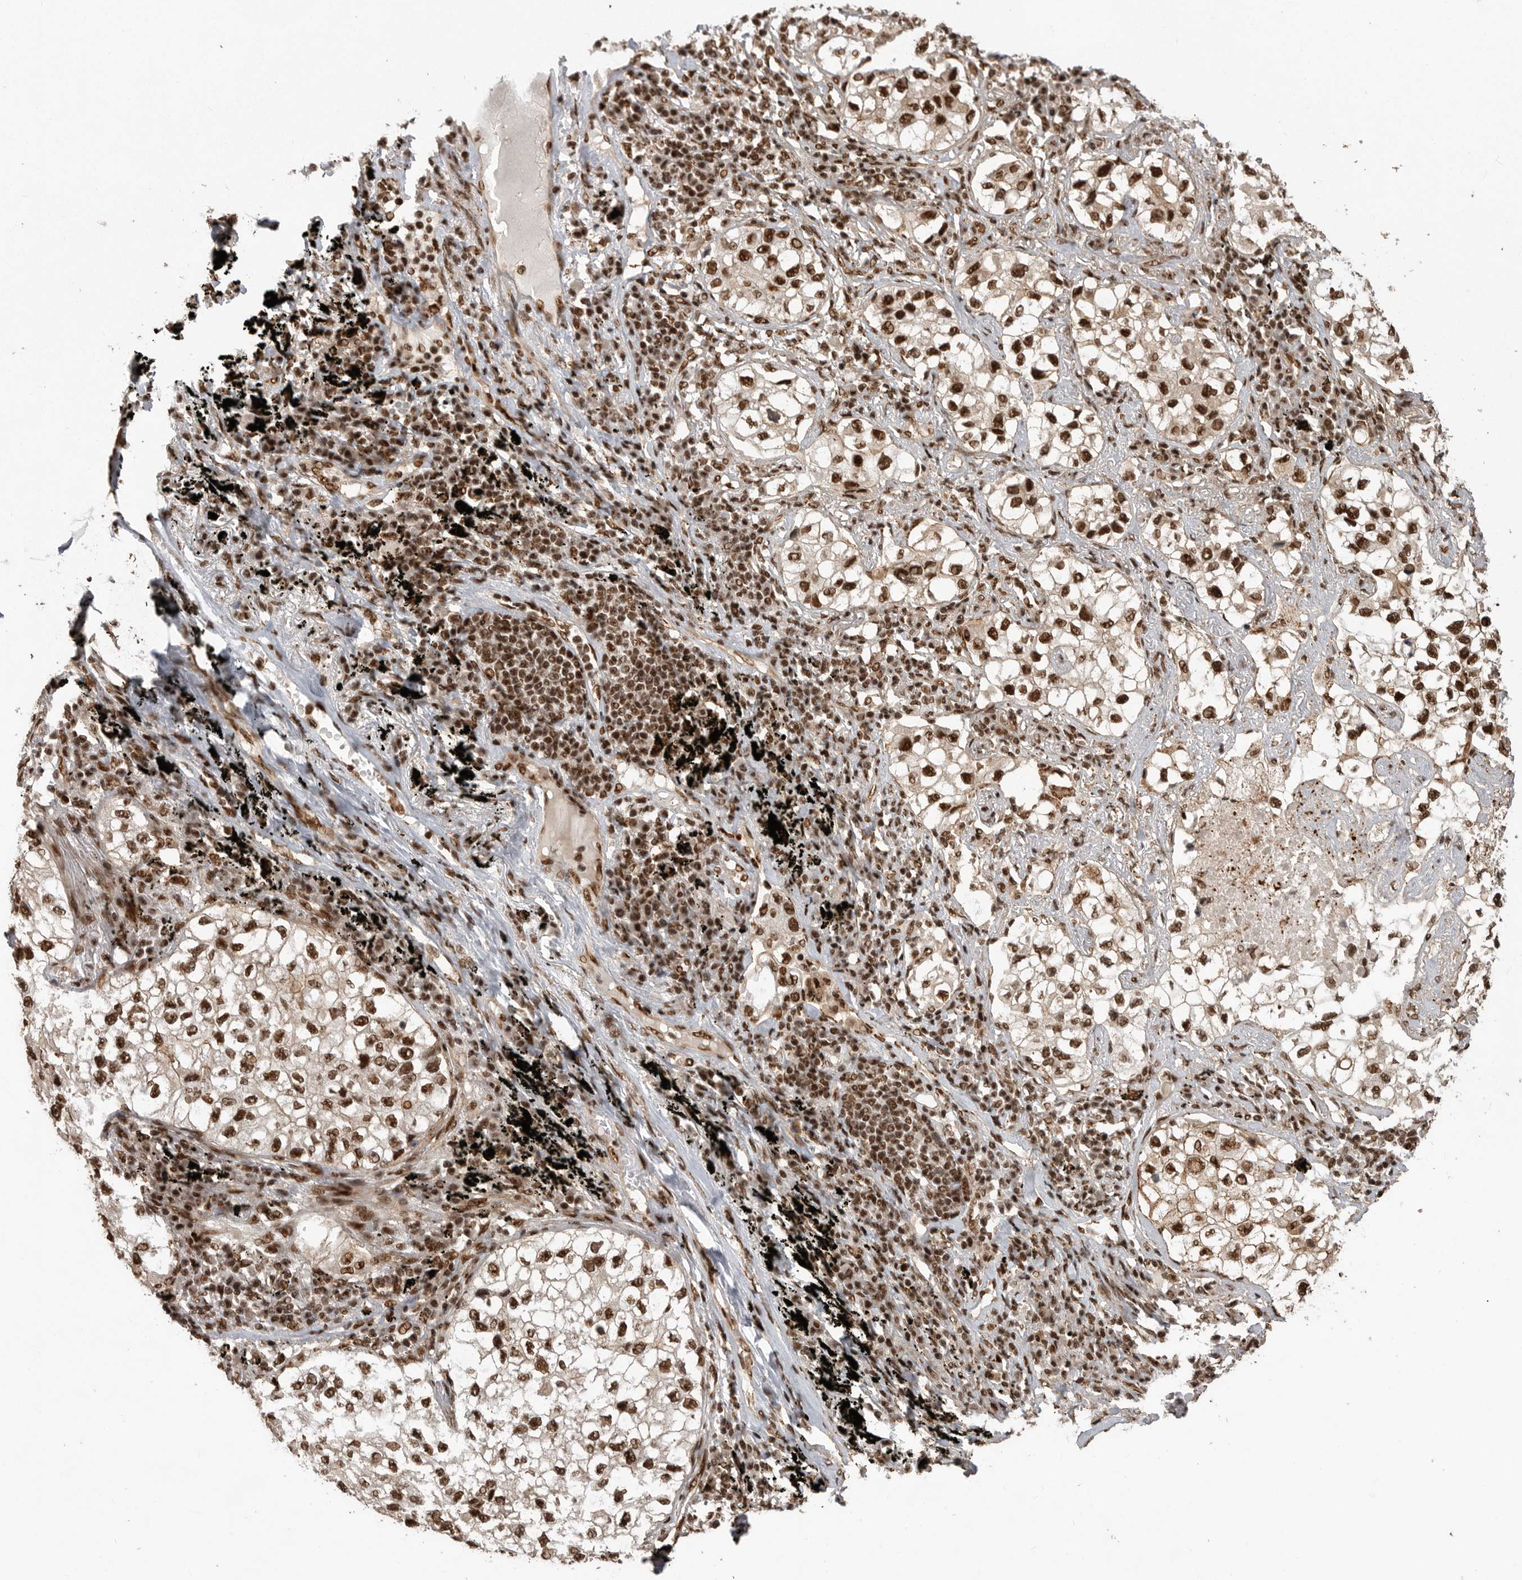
{"staining": {"intensity": "strong", "quantity": ">75%", "location": "nuclear"}, "tissue": "lung cancer", "cell_type": "Tumor cells", "image_type": "cancer", "snomed": [{"axis": "morphology", "description": "Adenocarcinoma, NOS"}, {"axis": "topography", "description": "Lung"}], "caption": "A high amount of strong nuclear positivity is seen in approximately >75% of tumor cells in adenocarcinoma (lung) tissue.", "gene": "PPP1R8", "patient": {"sex": "male", "age": 63}}